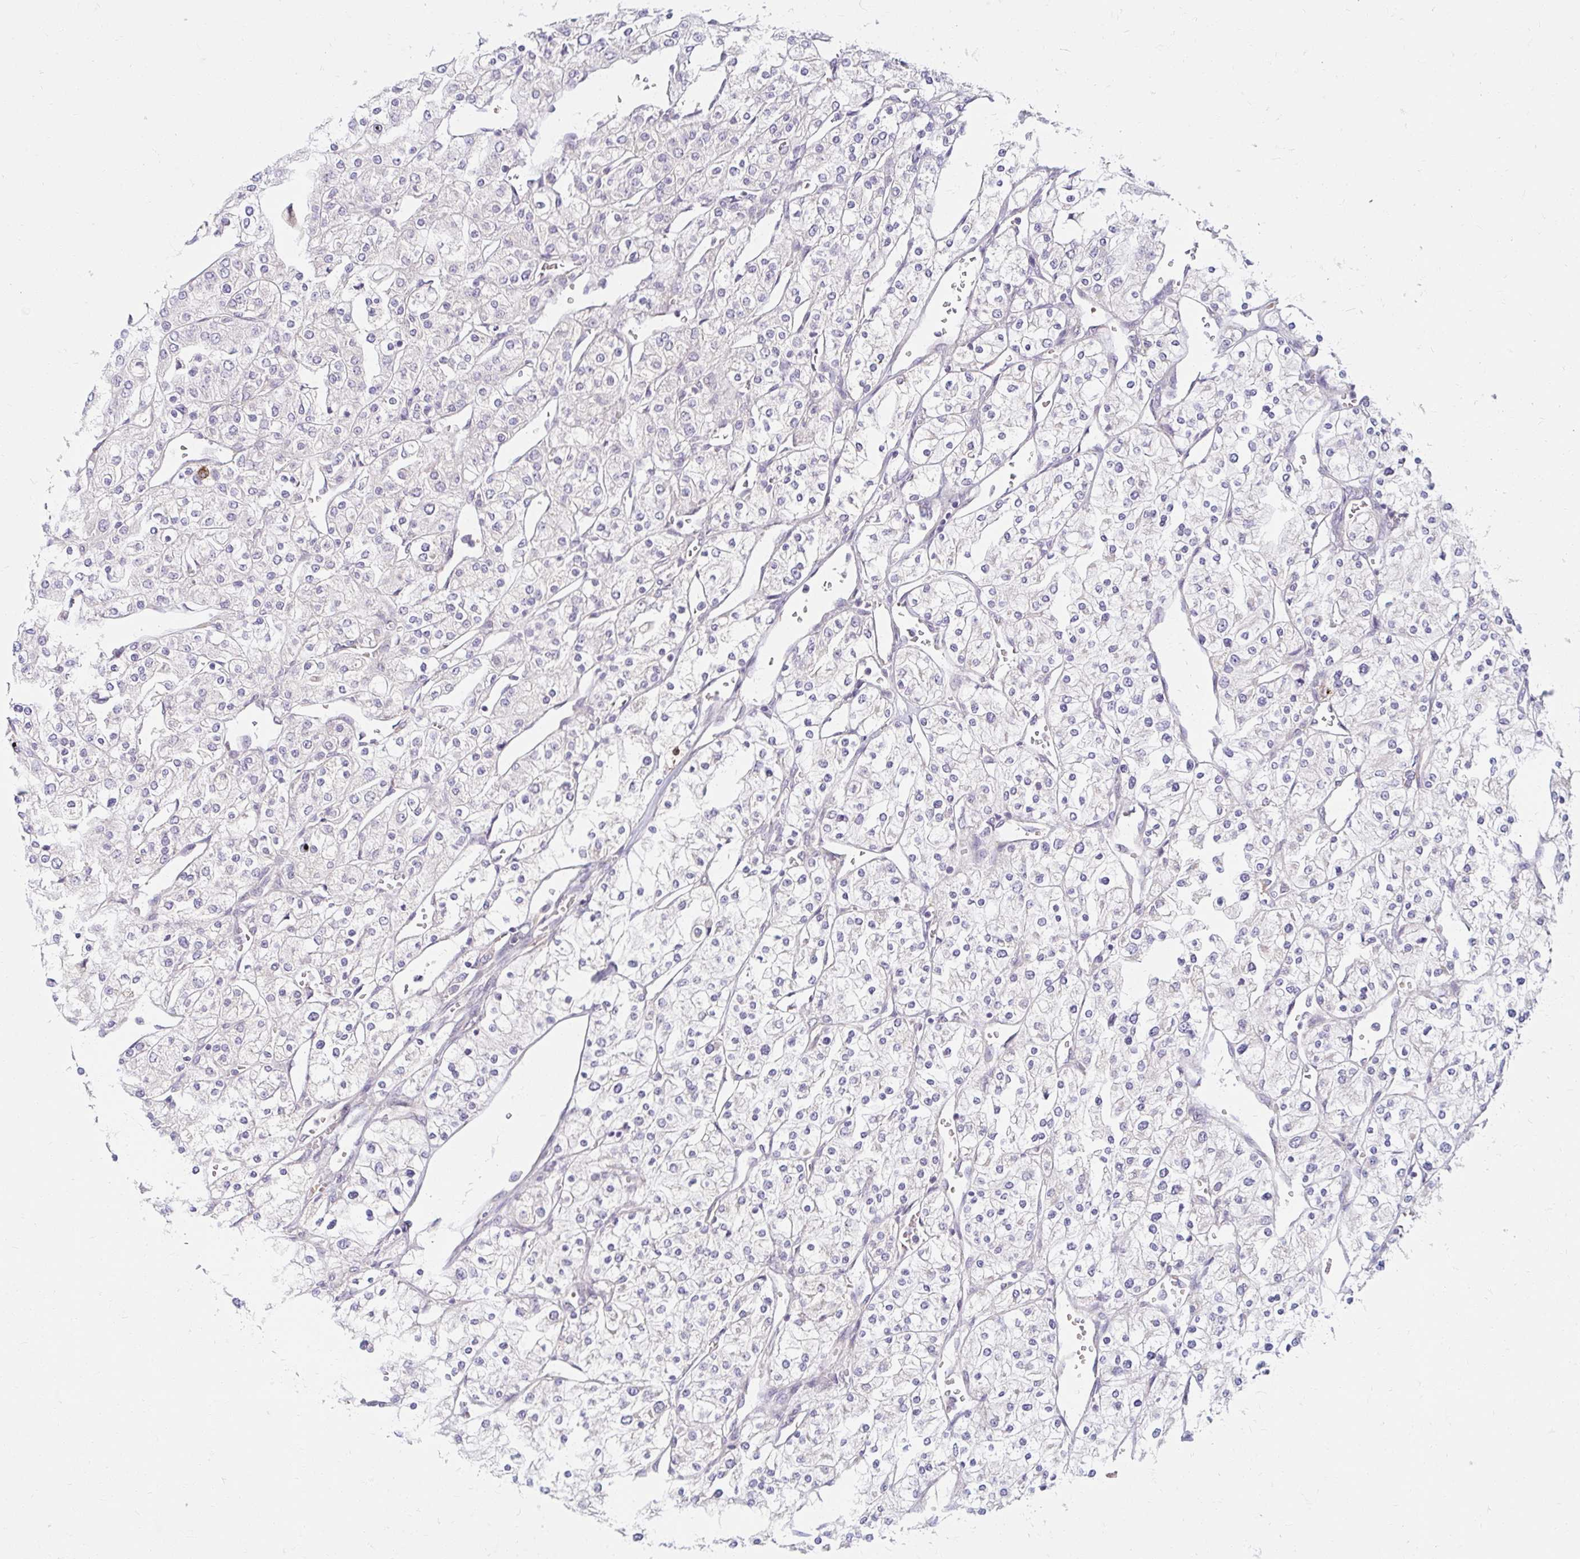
{"staining": {"intensity": "negative", "quantity": "none", "location": "none"}, "tissue": "renal cancer", "cell_type": "Tumor cells", "image_type": "cancer", "snomed": [{"axis": "morphology", "description": "Adenocarcinoma, NOS"}, {"axis": "topography", "description": "Kidney"}], "caption": "Histopathology image shows no protein expression in tumor cells of adenocarcinoma (renal) tissue.", "gene": "SKP2", "patient": {"sex": "male", "age": 80}}